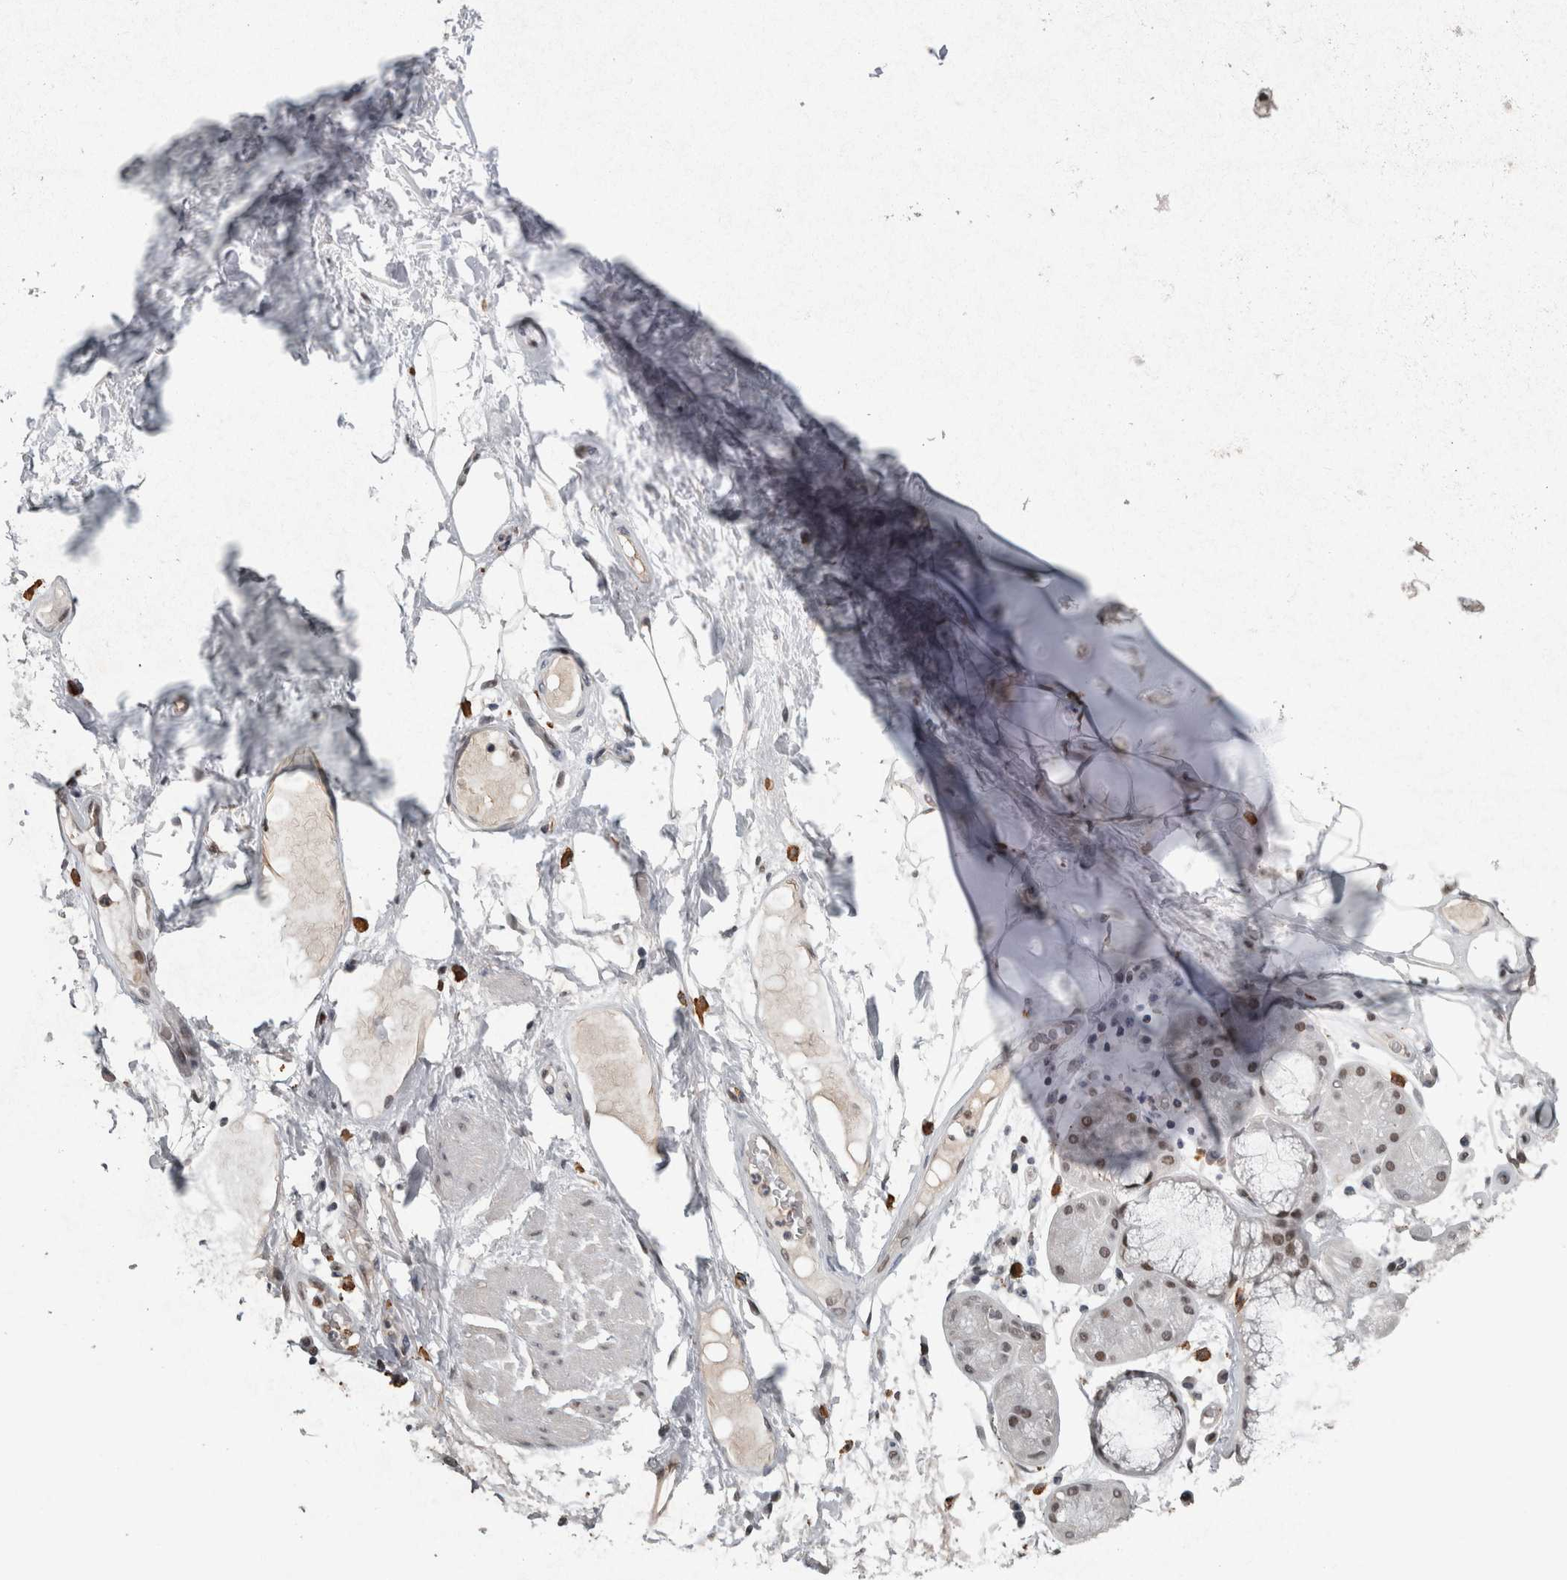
{"staining": {"intensity": "negative", "quantity": "none", "location": "none"}, "tissue": "adipose tissue", "cell_type": "Adipocytes", "image_type": "normal", "snomed": [{"axis": "morphology", "description": "Normal tissue, NOS"}, {"axis": "topography", "description": "Bronchus"}], "caption": "Immunohistochemistry (IHC) histopathology image of unremarkable adipose tissue: human adipose tissue stained with DAB exhibits no significant protein staining in adipocytes.", "gene": "POLD2", "patient": {"sex": "male", "age": 66}}